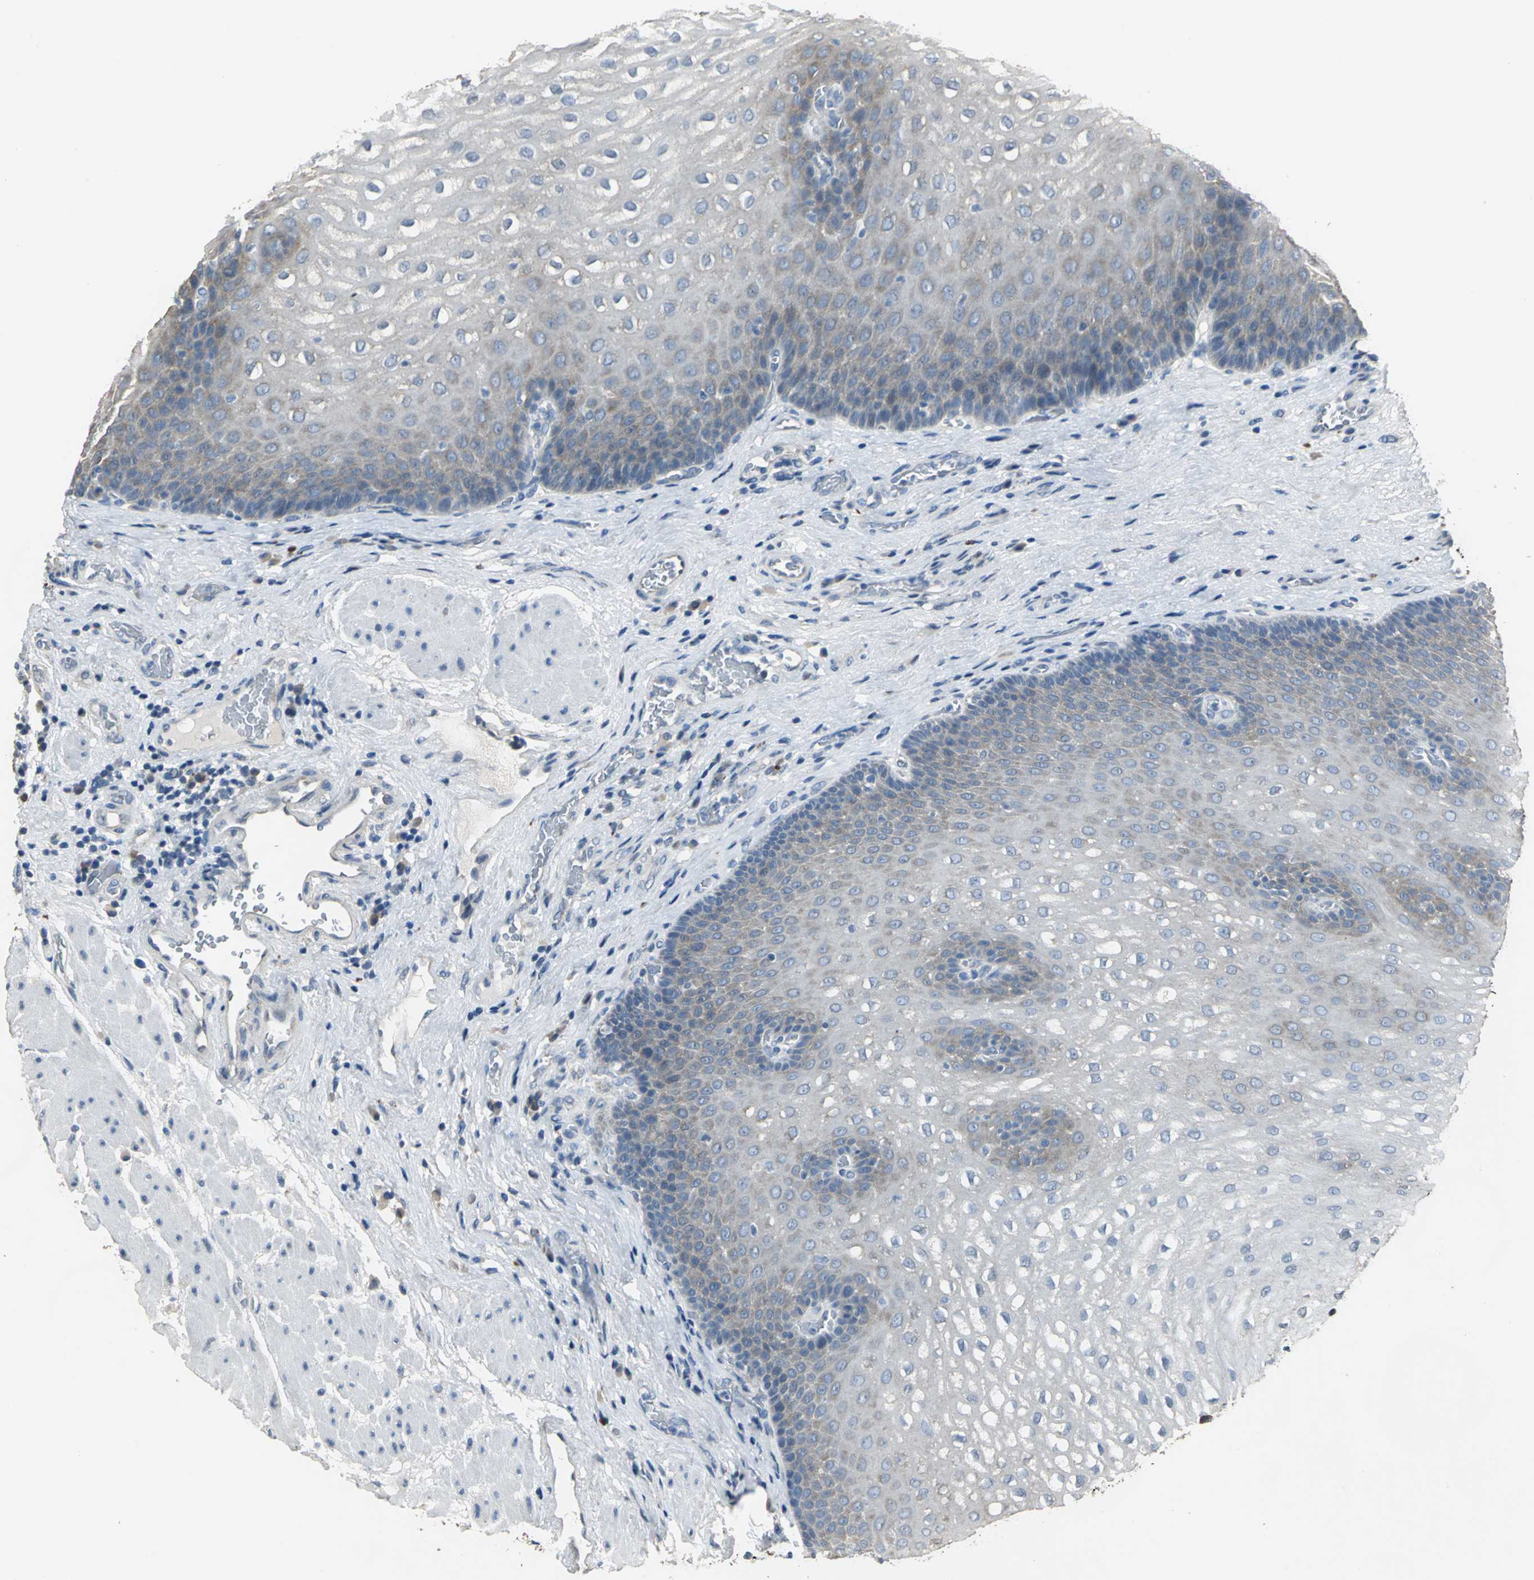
{"staining": {"intensity": "weak", "quantity": "25%-75%", "location": "cytoplasmic/membranous"}, "tissue": "esophagus", "cell_type": "Squamous epithelial cells", "image_type": "normal", "snomed": [{"axis": "morphology", "description": "Normal tissue, NOS"}, {"axis": "topography", "description": "Esophagus"}], "caption": "Protein expression analysis of normal esophagus reveals weak cytoplasmic/membranous expression in approximately 25%-75% of squamous epithelial cells. (DAB IHC with brightfield microscopy, high magnification).", "gene": "OCLN", "patient": {"sex": "male", "age": 48}}